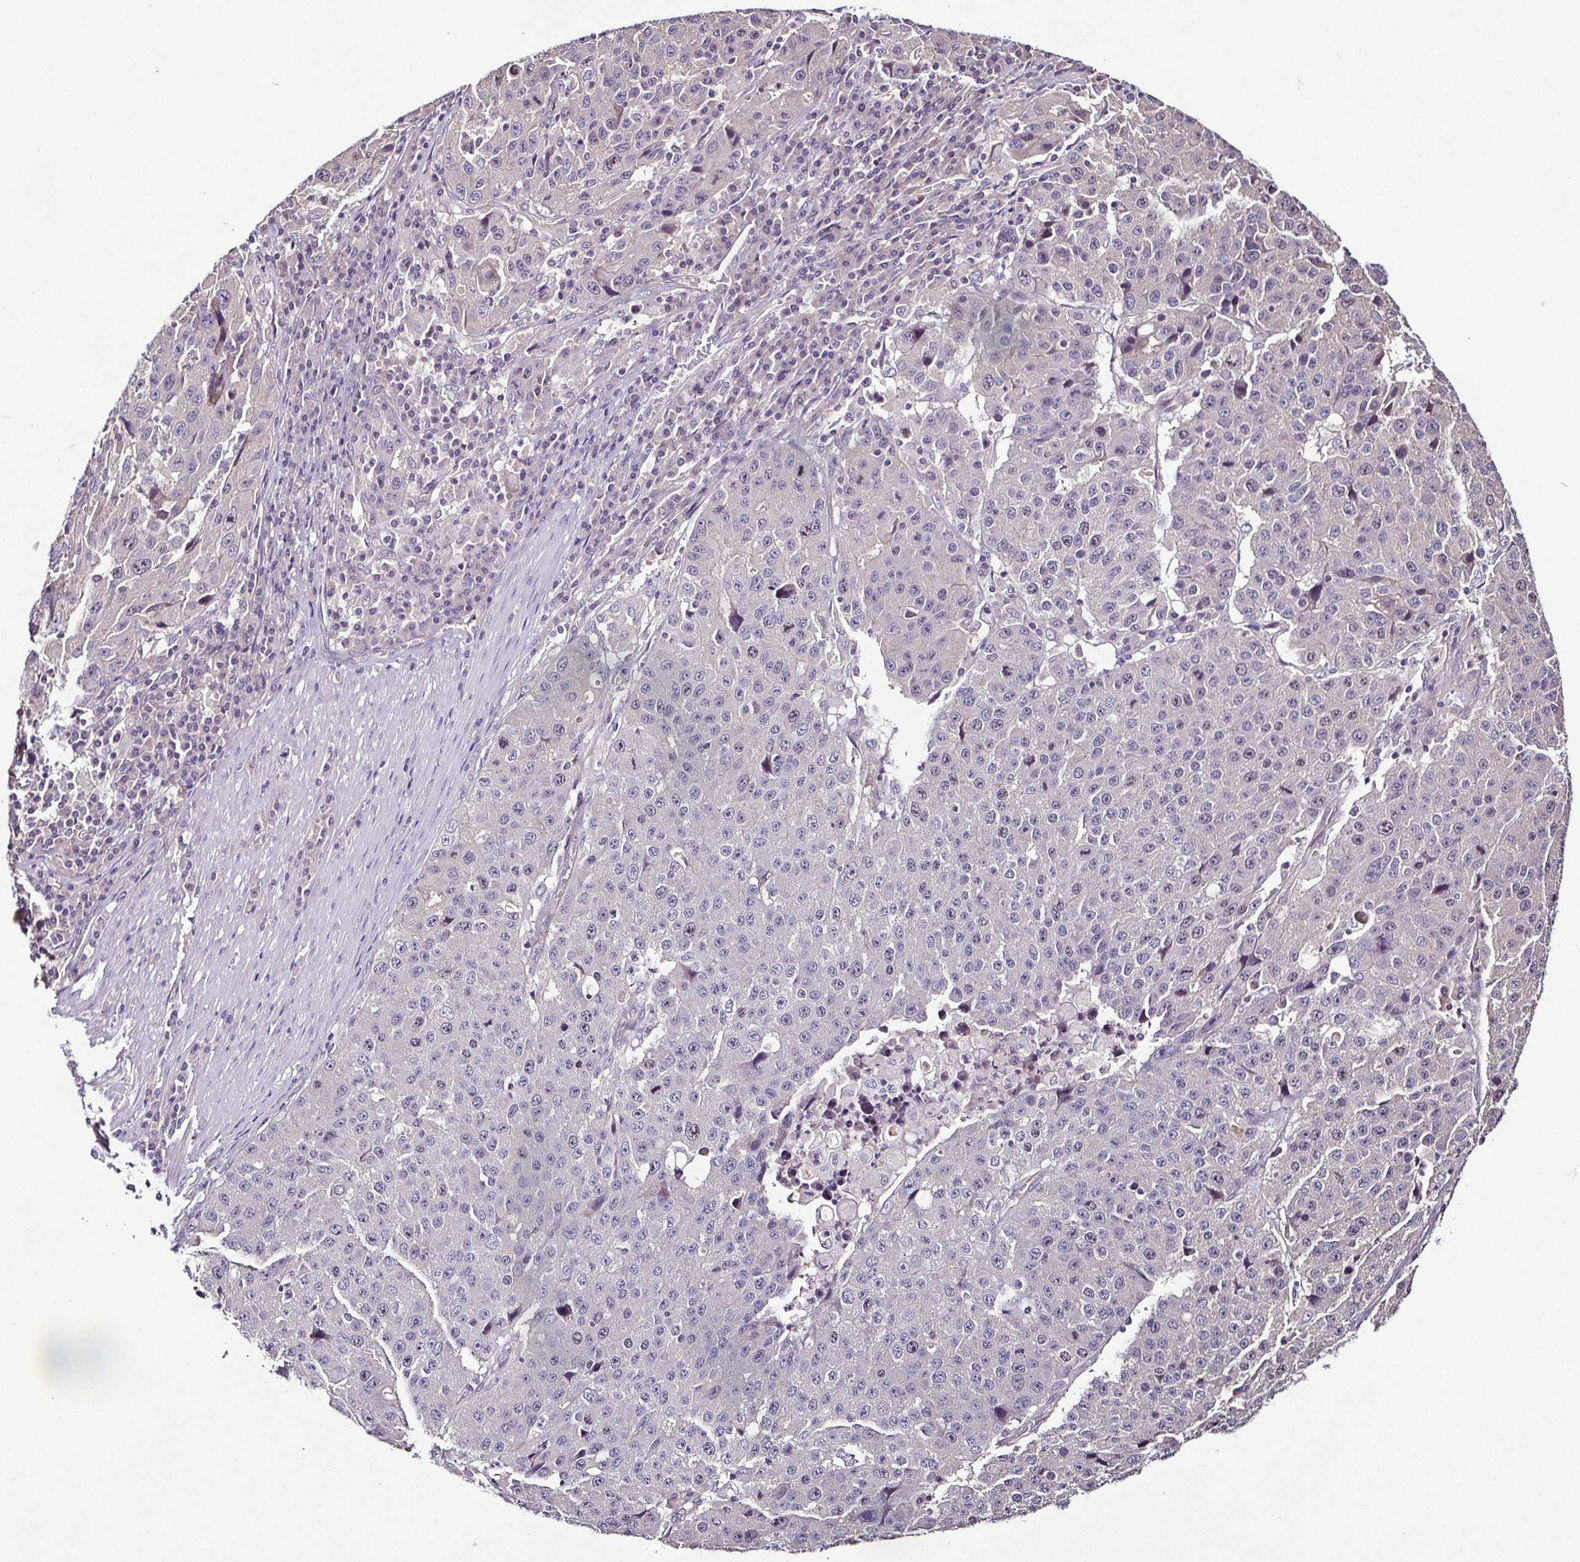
{"staining": {"intensity": "negative", "quantity": "none", "location": "none"}, "tissue": "stomach cancer", "cell_type": "Tumor cells", "image_type": "cancer", "snomed": [{"axis": "morphology", "description": "Adenocarcinoma, NOS"}, {"axis": "topography", "description": "Stomach"}], "caption": "Histopathology image shows no significant protein staining in tumor cells of stomach adenocarcinoma.", "gene": "LMOD2", "patient": {"sex": "male", "age": 71}}